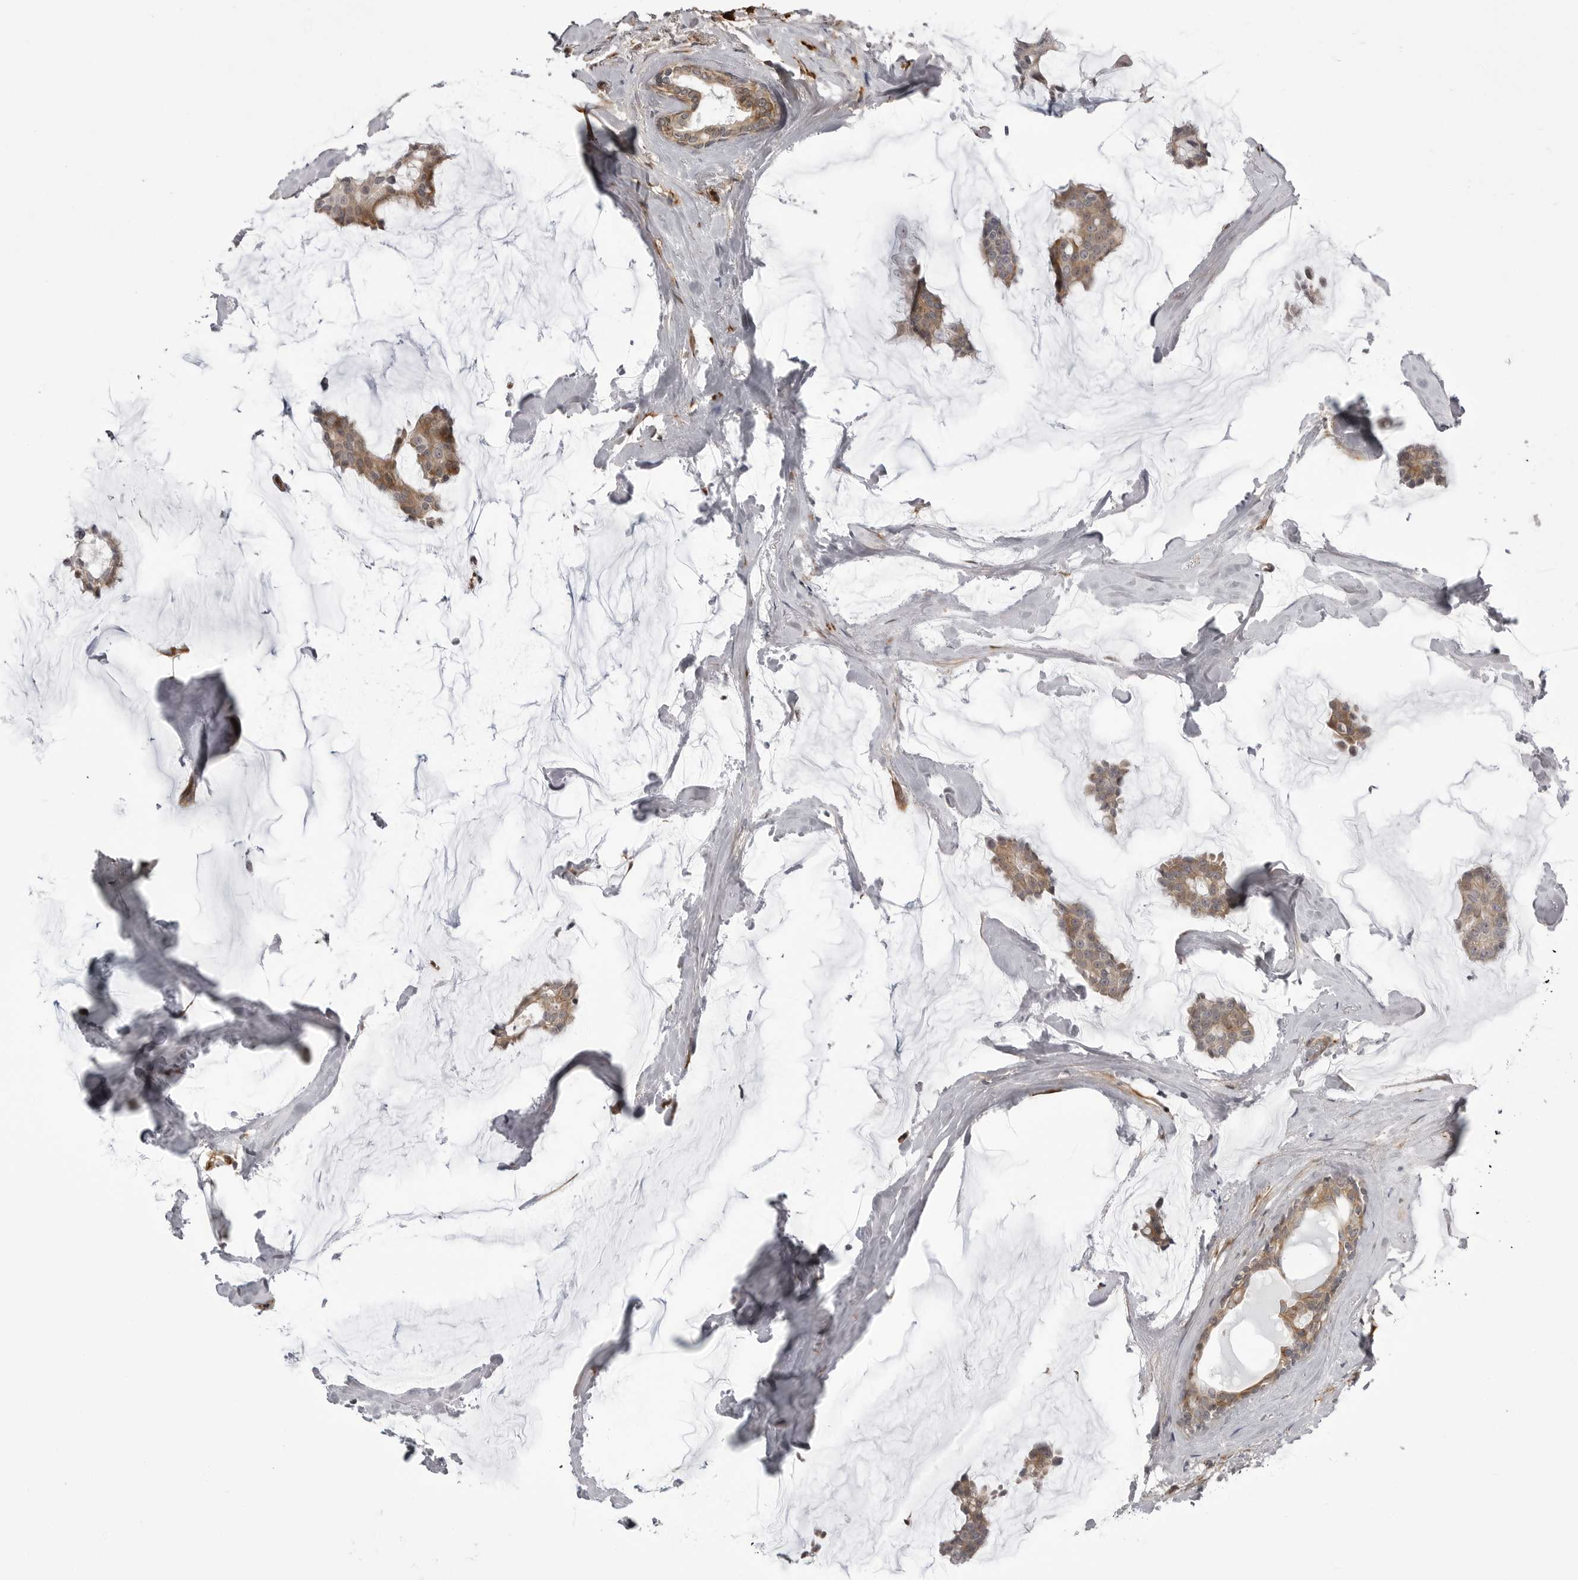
{"staining": {"intensity": "moderate", "quantity": ">75%", "location": "cytoplasmic/membranous"}, "tissue": "breast cancer", "cell_type": "Tumor cells", "image_type": "cancer", "snomed": [{"axis": "morphology", "description": "Duct carcinoma"}, {"axis": "topography", "description": "Breast"}], "caption": "Human breast intraductal carcinoma stained with a protein marker reveals moderate staining in tumor cells.", "gene": "ARL5A", "patient": {"sex": "female", "age": 93}}